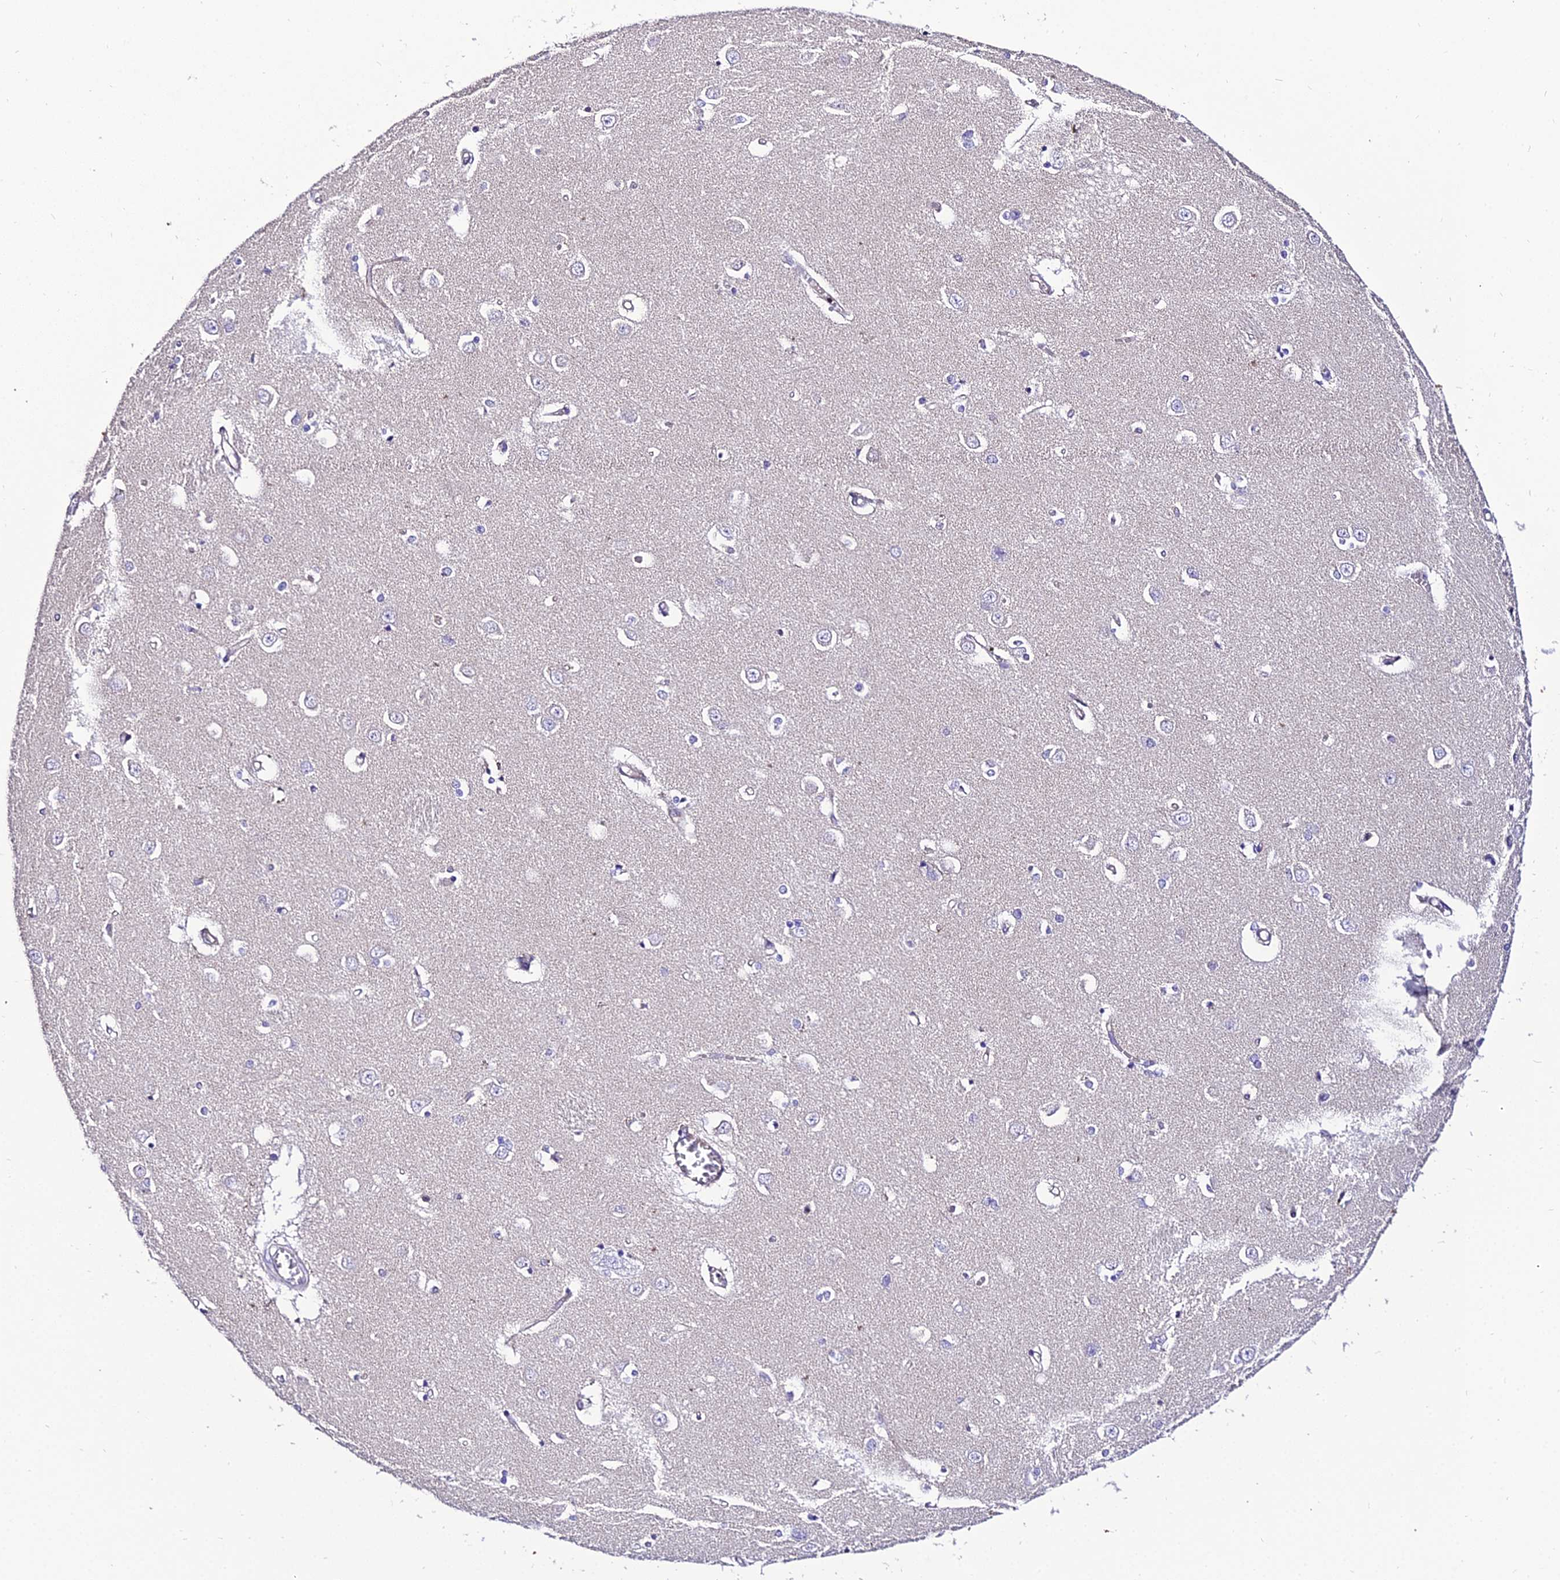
{"staining": {"intensity": "negative", "quantity": "none", "location": "none"}, "tissue": "caudate", "cell_type": "Glial cells", "image_type": "normal", "snomed": [{"axis": "morphology", "description": "Normal tissue, NOS"}, {"axis": "topography", "description": "Lateral ventricle wall"}], "caption": "This micrograph is of unremarkable caudate stained with immunohistochemistry (IHC) to label a protein in brown with the nuclei are counter-stained blue. There is no positivity in glial cells. The staining is performed using DAB (3,3'-diaminobenzidine) brown chromogen with nuclei counter-stained in using hematoxylin.", "gene": "SHQ1", "patient": {"sex": "male", "age": 37}}